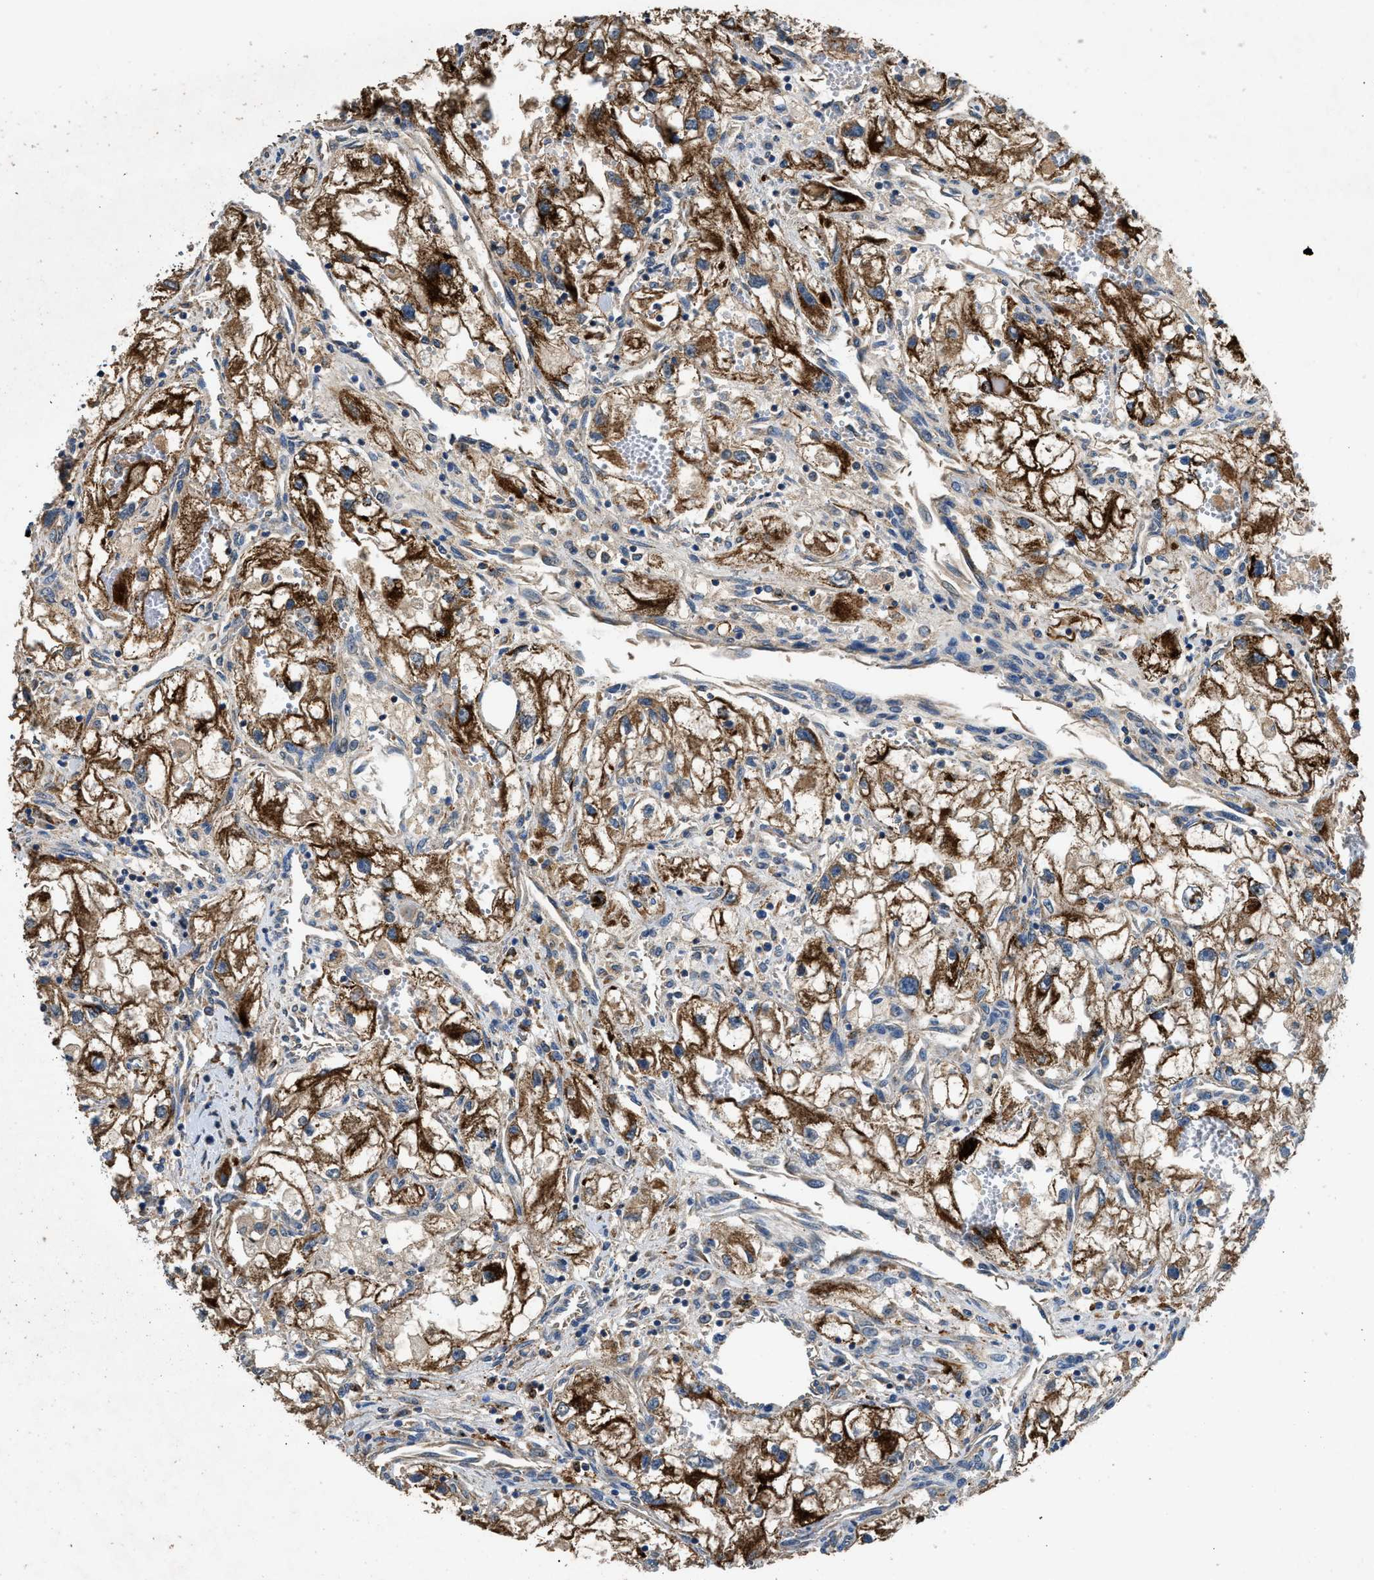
{"staining": {"intensity": "strong", "quantity": ">75%", "location": "cytoplasmic/membranous"}, "tissue": "renal cancer", "cell_type": "Tumor cells", "image_type": "cancer", "snomed": [{"axis": "morphology", "description": "Adenocarcinoma, NOS"}, {"axis": "topography", "description": "Kidney"}], "caption": "DAB (3,3'-diaminobenzidine) immunohistochemical staining of human renal adenocarcinoma displays strong cytoplasmic/membranous protein positivity in about >75% of tumor cells.", "gene": "CDK15", "patient": {"sex": "female", "age": 70}}